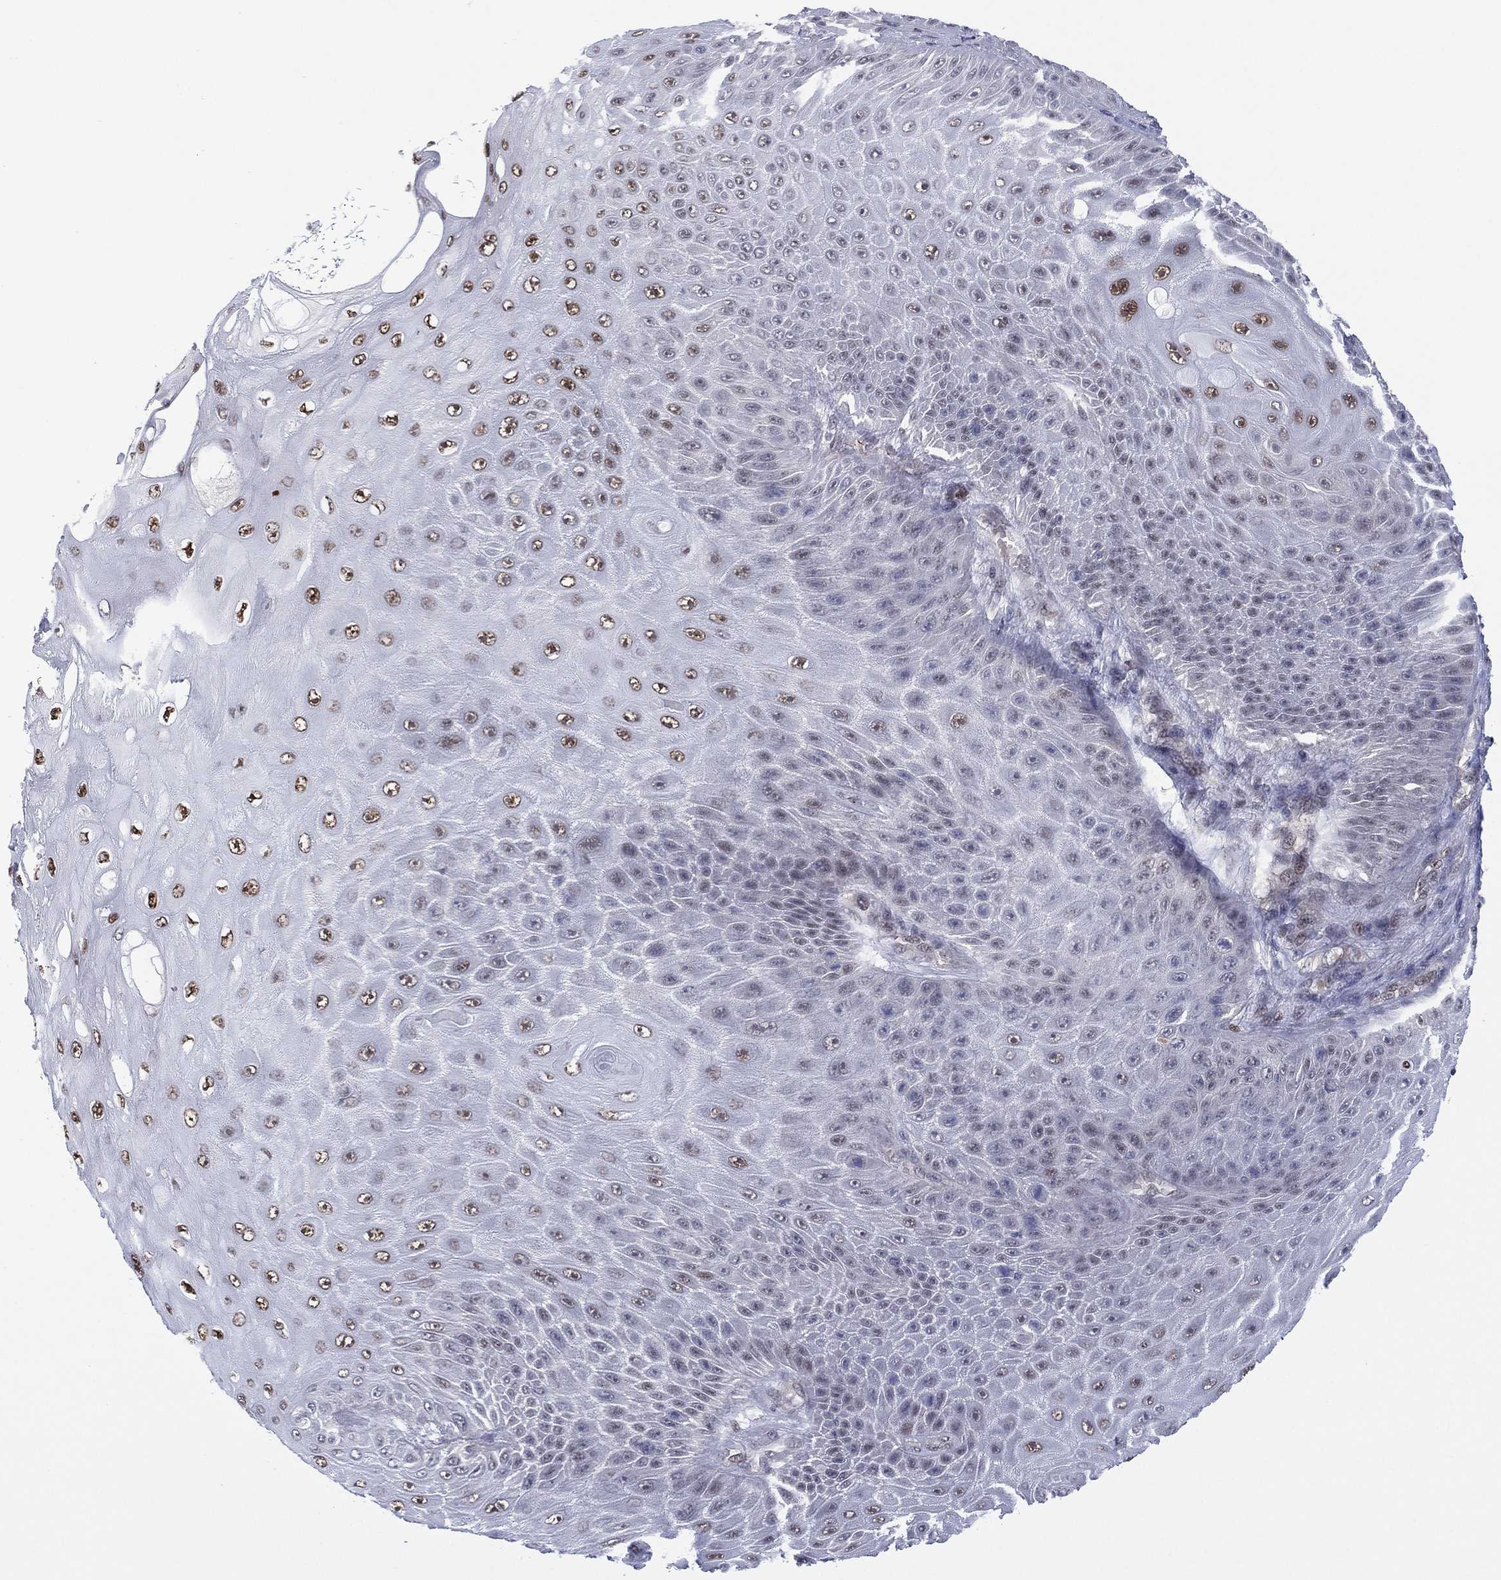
{"staining": {"intensity": "moderate", "quantity": "25%-75%", "location": "nuclear"}, "tissue": "skin cancer", "cell_type": "Tumor cells", "image_type": "cancer", "snomed": [{"axis": "morphology", "description": "Squamous cell carcinoma, NOS"}, {"axis": "topography", "description": "Skin"}], "caption": "Protein expression analysis of human skin cancer (squamous cell carcinoma) reveals moderate nuclear positivity in about 25%-75% of tumor cells. The staining was performed using DAB to visualize the protein expression in brown, while the nuclei were stained in blue with hematoxylin (Magnification: 20x).", "gene": "GSE1", "patient": {"sex": "male", "age": 62}}